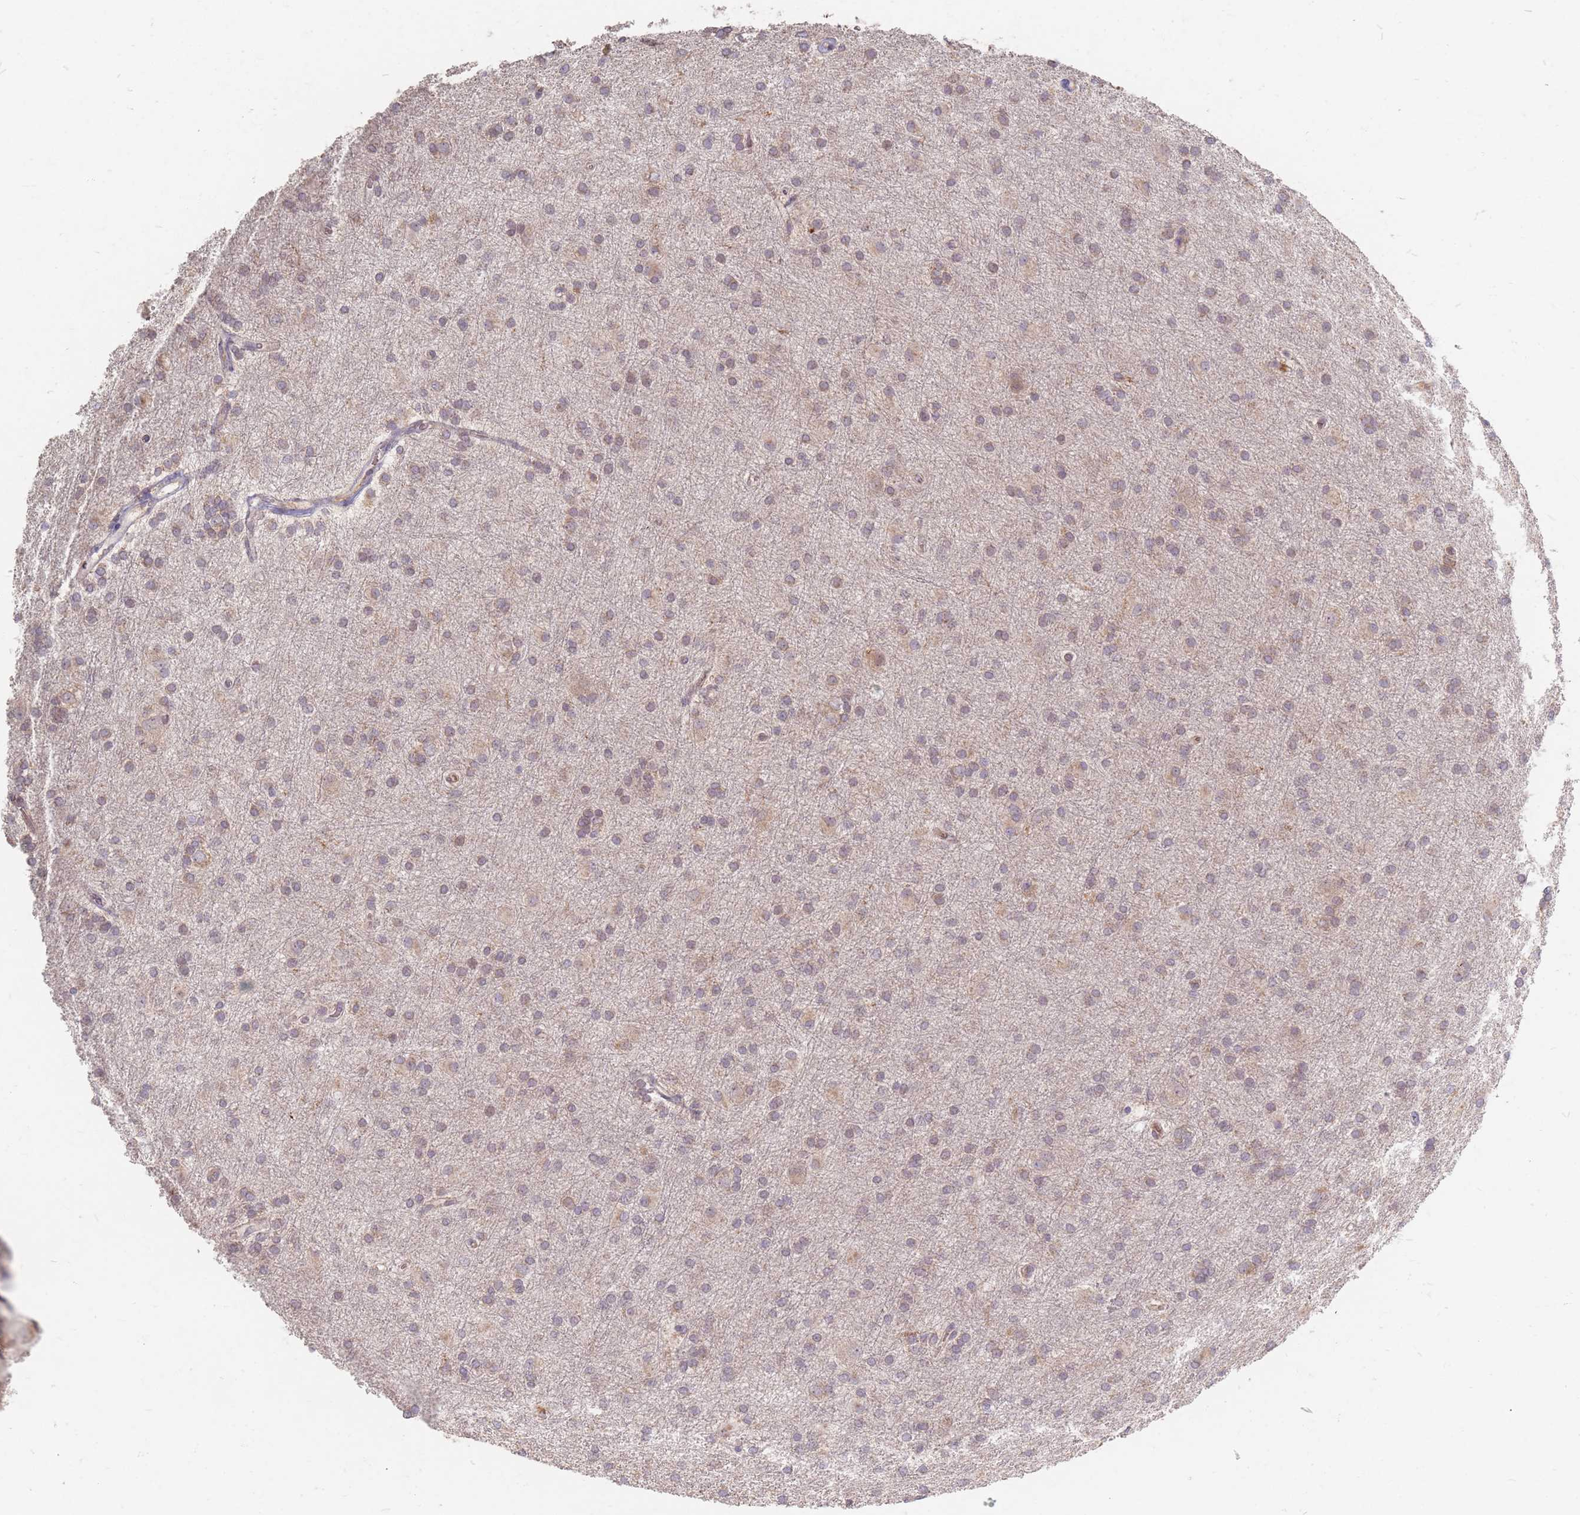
{"staining": {"intensity": "weak", "quantity": "<25%", "location": "cytoplasmic/membranous"}, "tissue": "glioma", "cell_type": "Tumor cells", "image_type": "cancer", "snomed": [{"axis": "morphology", "description": "Glioma, malignant, High grade"}, {"axis": "topography", "description": "Brain"}], "caption": "Immunohistochemistry micrograph of human malignant glioma (high-grade) stained for a protein (brown), which reveals no positivity in tumor cells.", "gene": "SMIM14", "patient": {"sex": "female", "age": 50}}